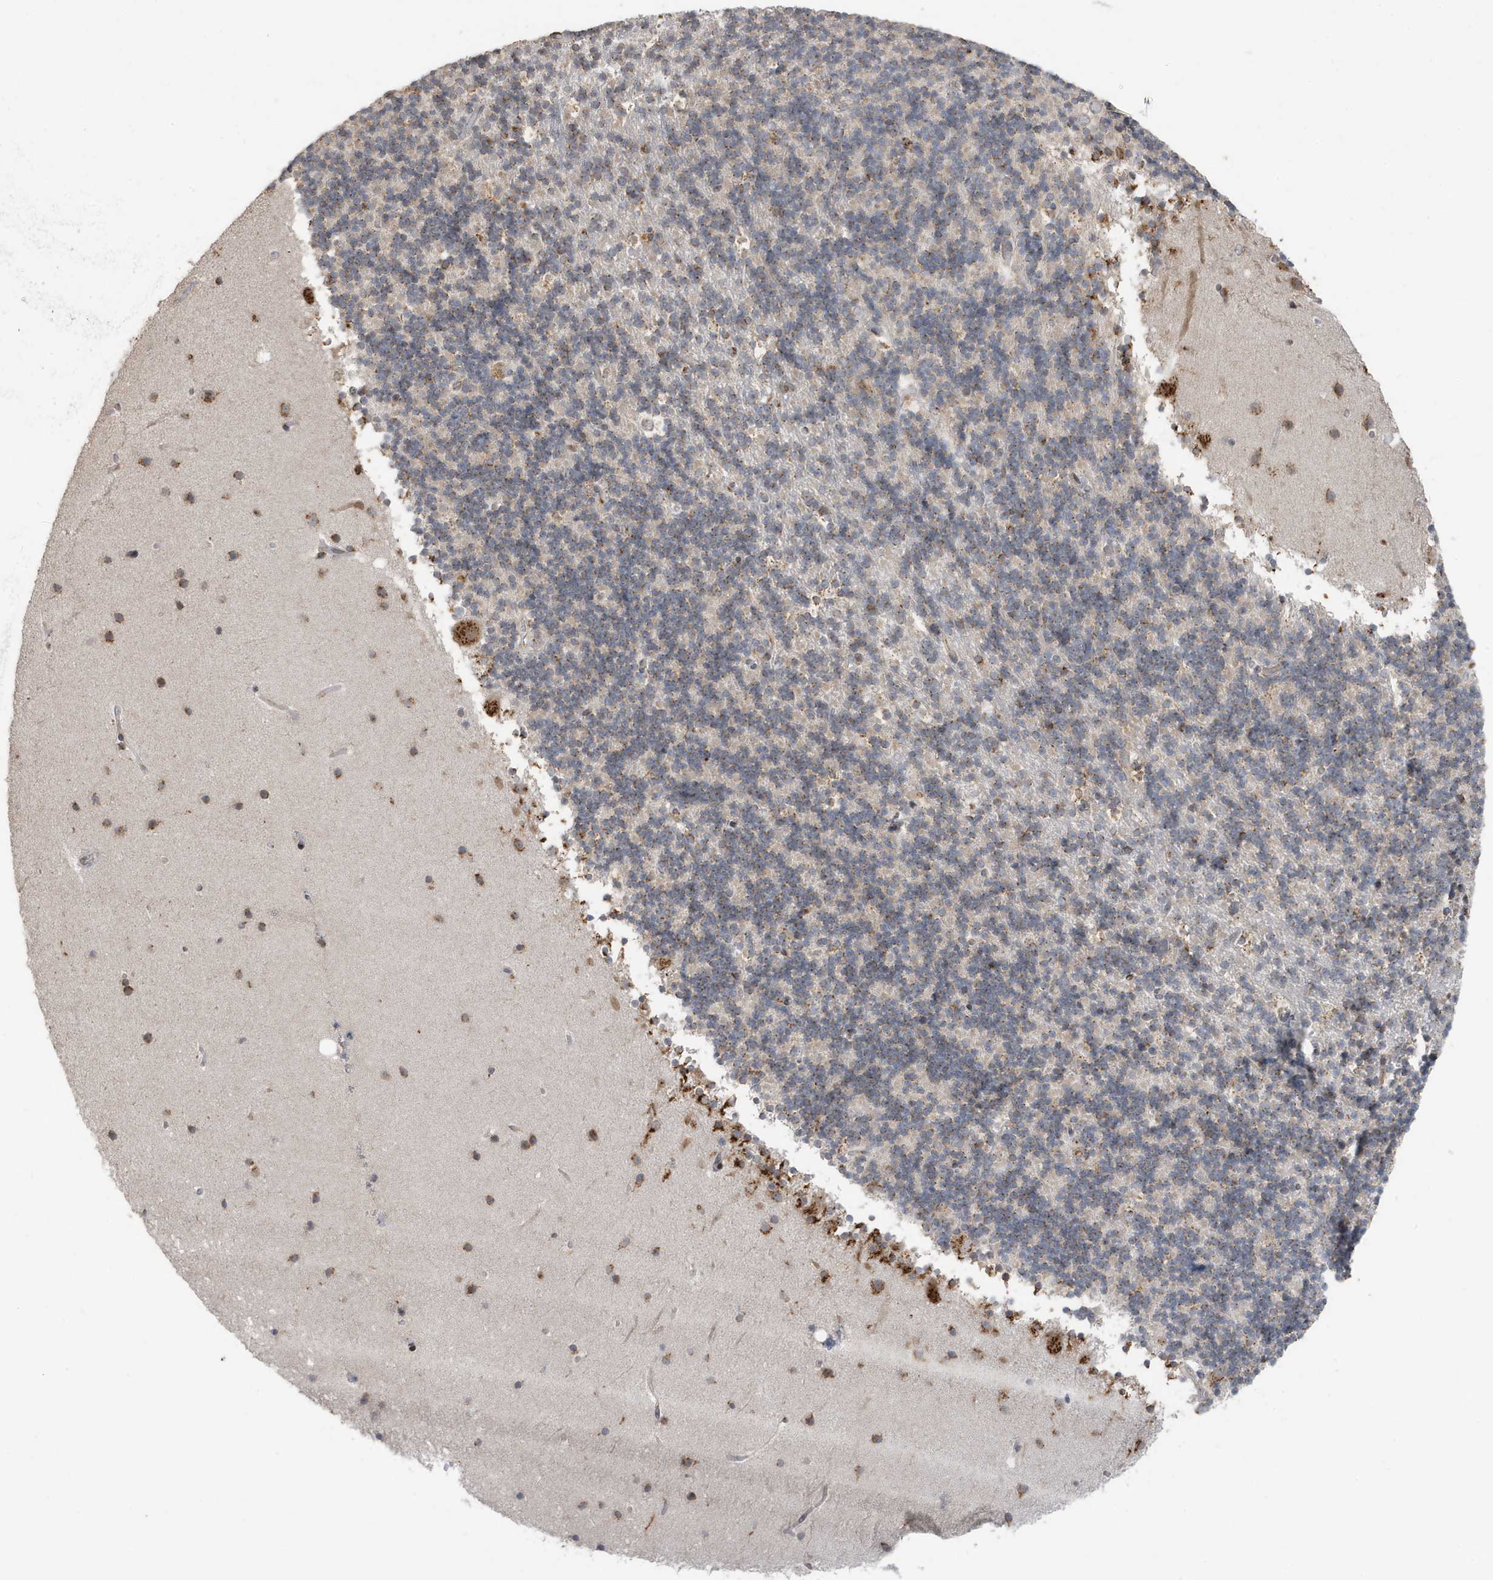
{"staining": {"intensity": "moderate", "quantity": "25%-75%", "location": "cytoplasmic/membranous"}, "tissue": "cerebellum", "cell_type": "Cells in granular layer", "image_type": "normal", "snomed": [{"axis": "morphology", "description": "Normal tissue, NOS"}, {"axis": "topography", "description": "Cerebellum"}], "caption": "A brown stain highlights moderate cytoplasmic/membranous positivity of a protein in cells in granular layer of normal human cerebellum.", "gene": "RER1", "patient": {"sex": "male", "age": 57}}